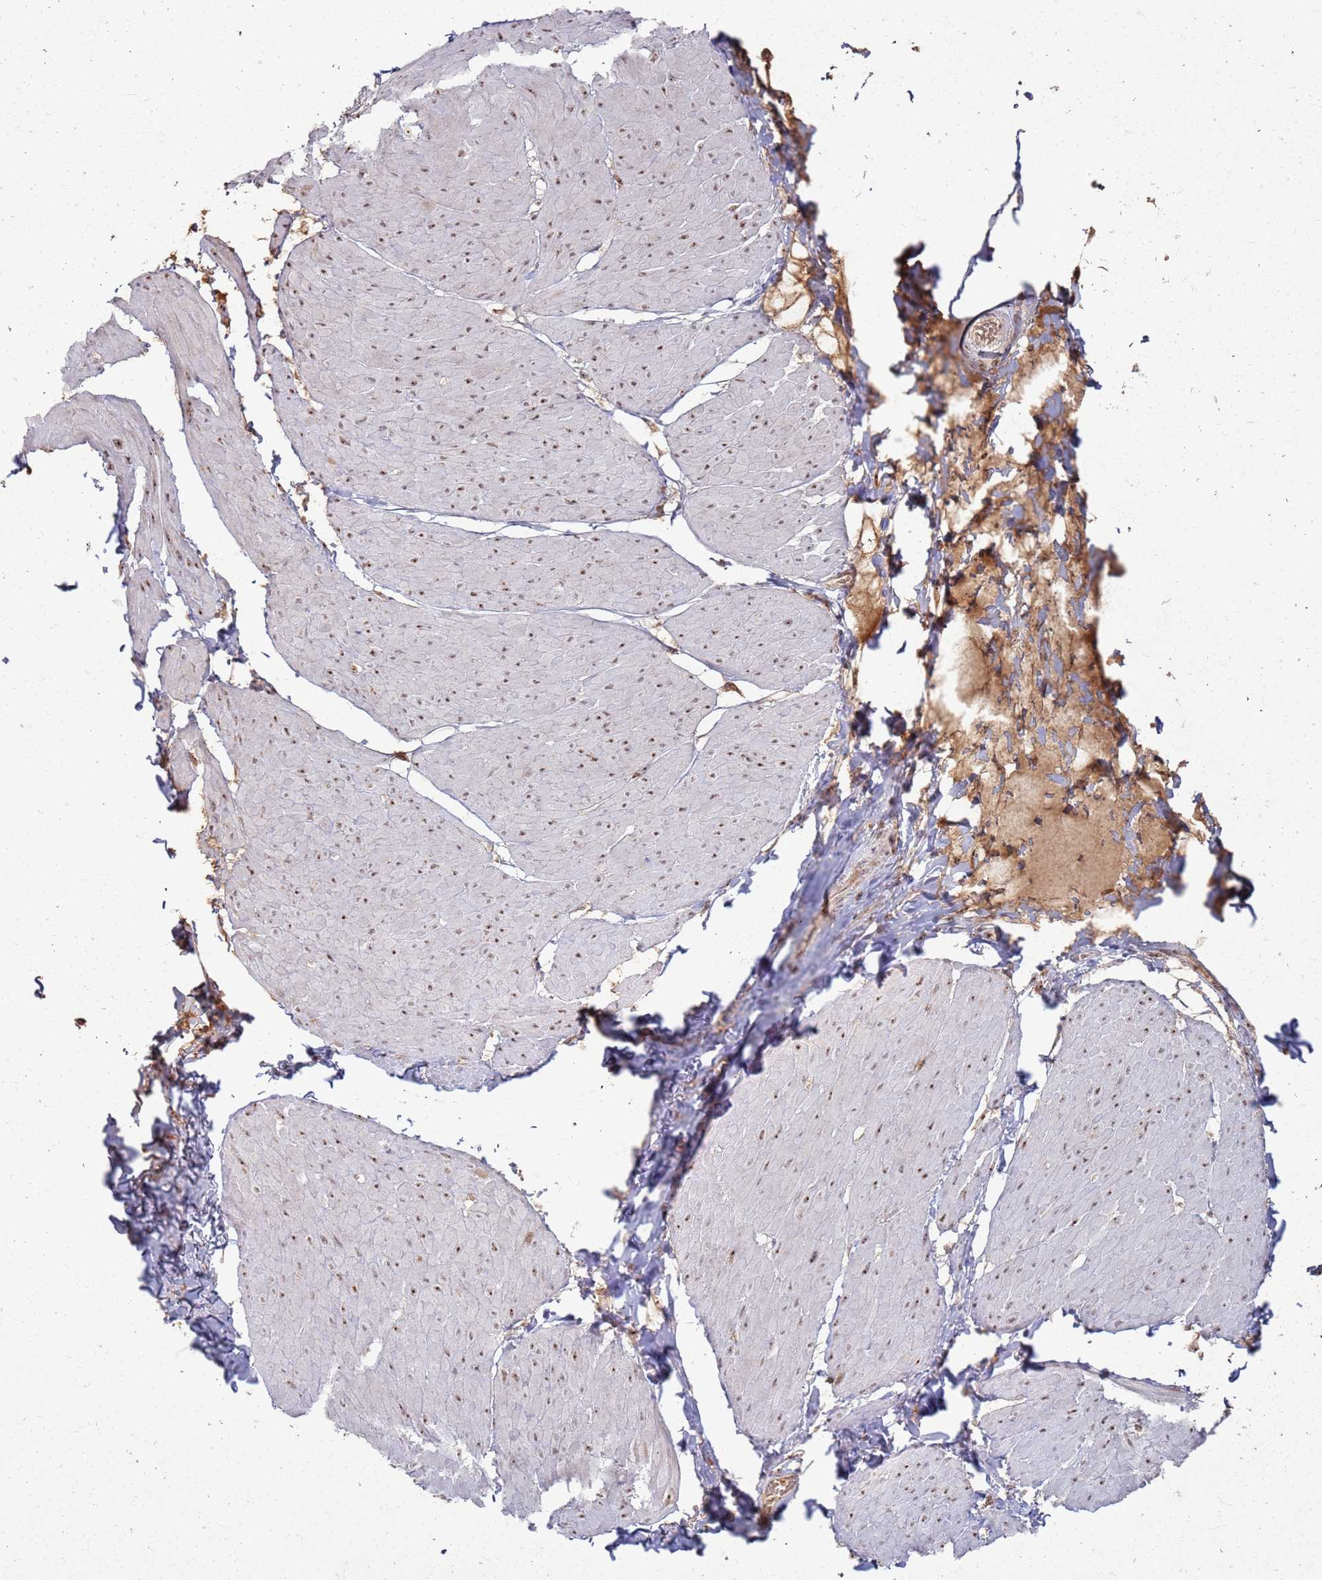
{"staining": {"intensity": "moderate", "quantity": "25%-75%", "location": "nuclear"}, "tissue": "smooth muscle", "cell_type": "Smooth muscle cells", "image_type": "normal", "snomed": [{"axis": "morphology", "description": "Urothelial carcinoma, High grade"}, {"axis": "topography", "description": "Urinary bladder"}], "caption": "Immunohistochemical staining of unremarkable smooth muscle exhibits moderate nuclear protein expression in about 25%-75% of smooth muscle cells. Using DAB (brown) and hematoxylin (blue) stains, captured at high magnification using brightfield microscopy.", "gene": "UTP11", "patient": {"sex": "male", "age": 46}}